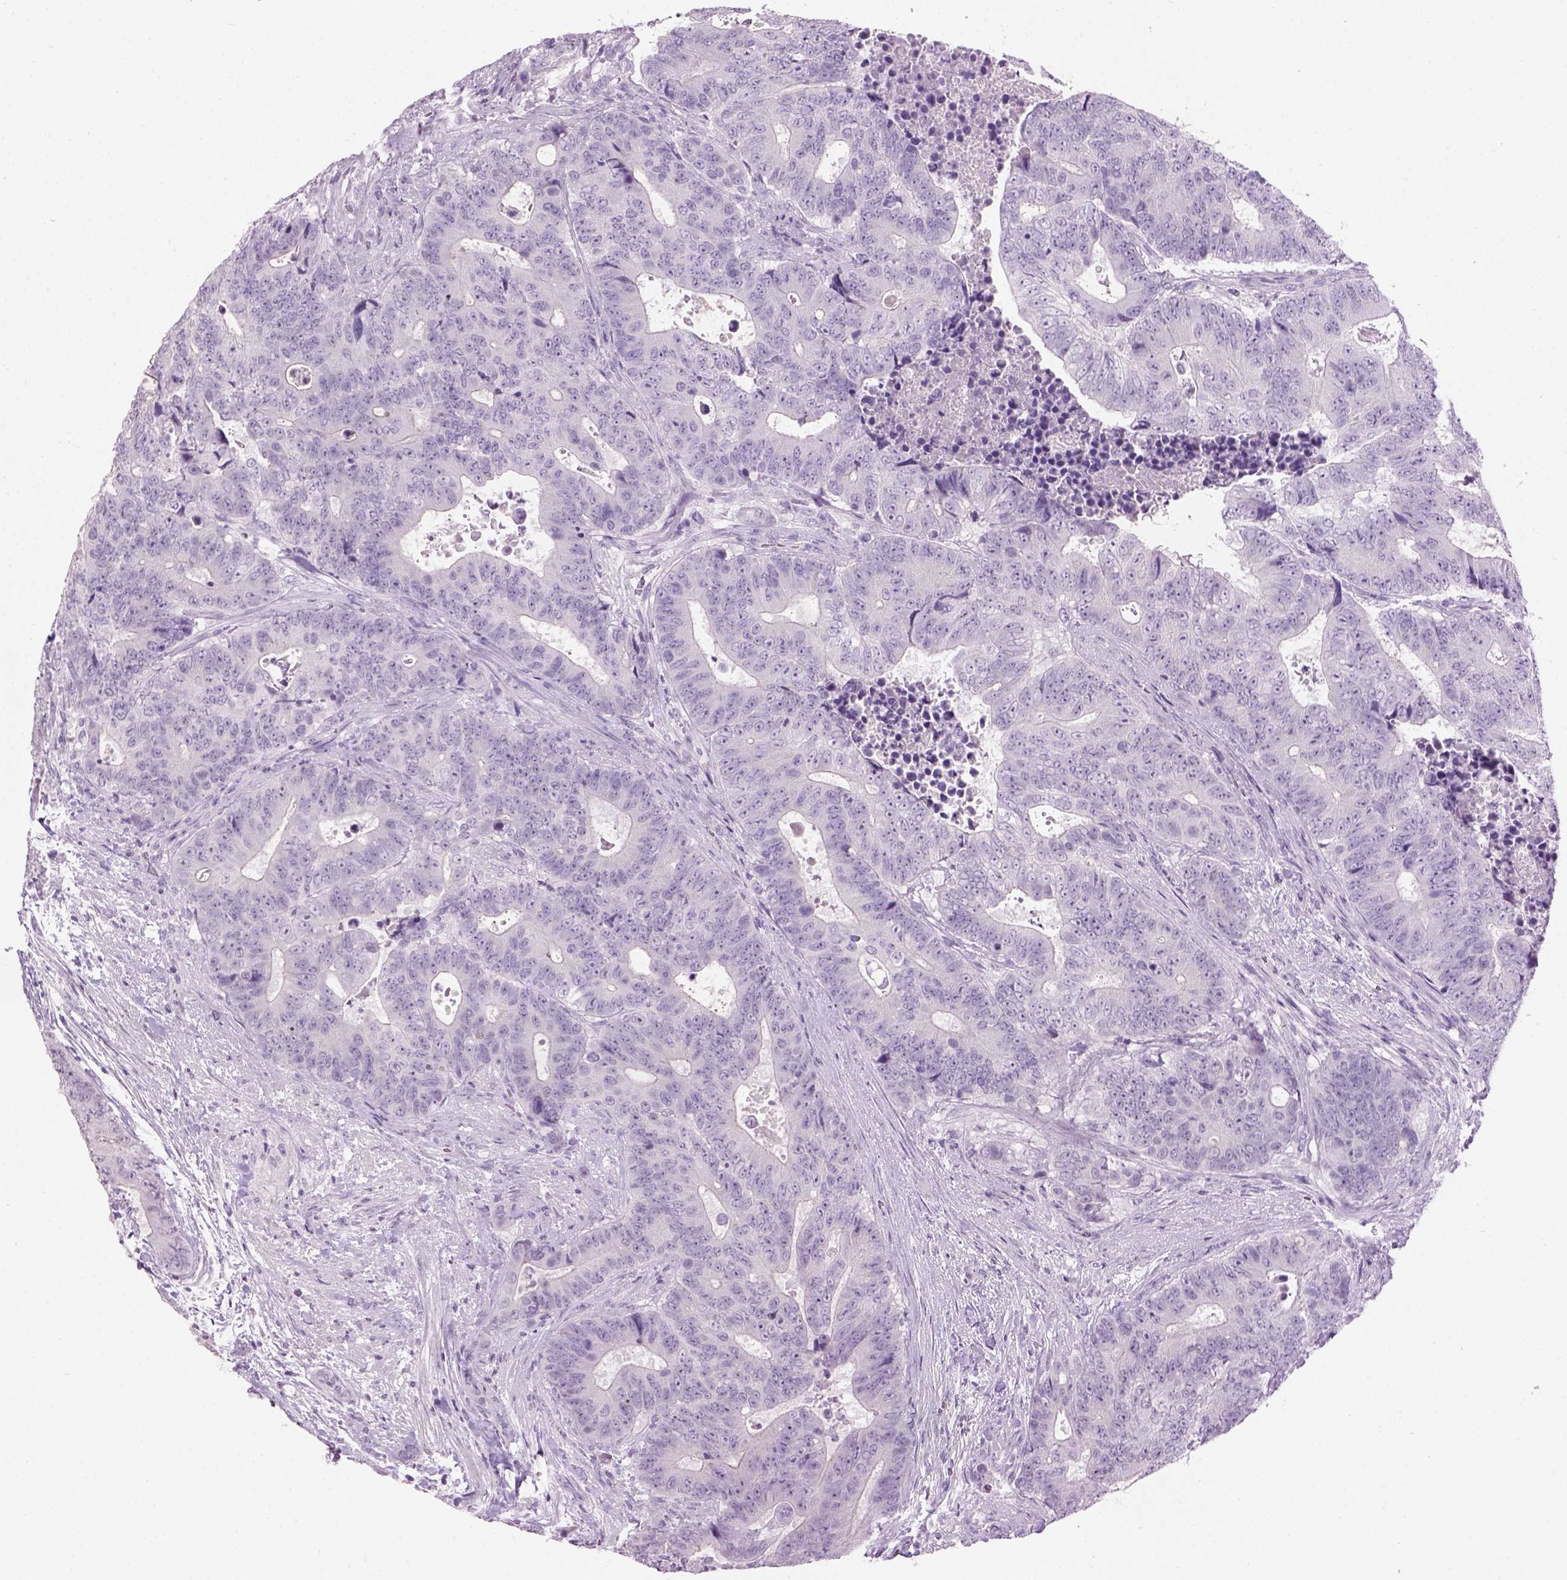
{"staining": {"intensity": "negative", "quantity": "none", "location": "none"}, "tissue": "colorectal cancer", "cell_type": "Tumor cells", "image_type": "cancer", "snomed": [{"axis": "morphology", "description": "Adenocarcinoma, NOS"}, {"axis": "topography", "description": "Colon"}], "caption": "There is no significant staining in tumor cells of colorectal adenocarcinoma. Brightfield microscopy of immunohistochemistry stained with DAB (3,3'-diaminobenzidine) (brown) and hematoxylin (blue), captured at high magnification.", "gene": "GABRB2", "patient": {"sex": "female", "age": 48}}